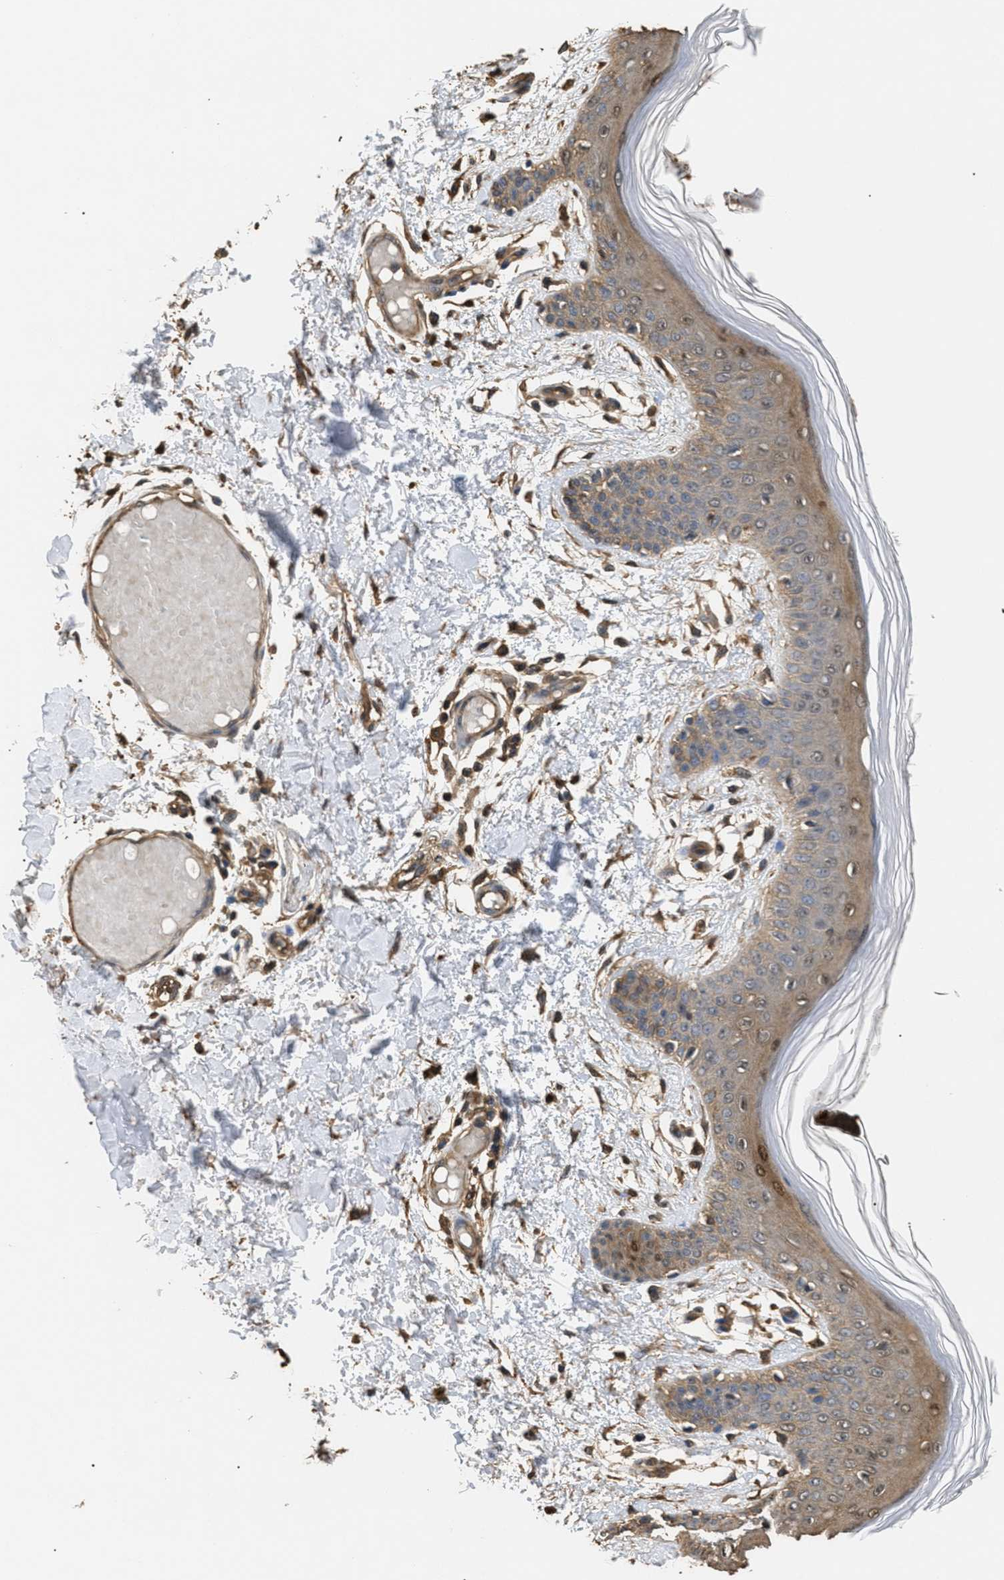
{"staining": {"intensity": "moderate", "quantity": ">75%", "location": "cytoplasmic/membranous"}, "tissue": "skin", "cell_type": "Fibroblasts", "image_type": "normal", "snomed": [{"axis": "morphology", "description": "Normal tissue, NOS"}, {"axis": "topography", "description": "Skin"}], "caption": "Immunohistochemistry (IHC) photomicrograph of unremarkable skin: human skin stained using immunohistochemistry (IHC) demonstrates medium levels of moderate protein expression localized specifically in the cytoplasmic/membranous of fibroblasts, appearing as a cytoplasmic/membranous brown color.", "gene": "CALM1", "patient": {"sex": "male", "age": 53}}